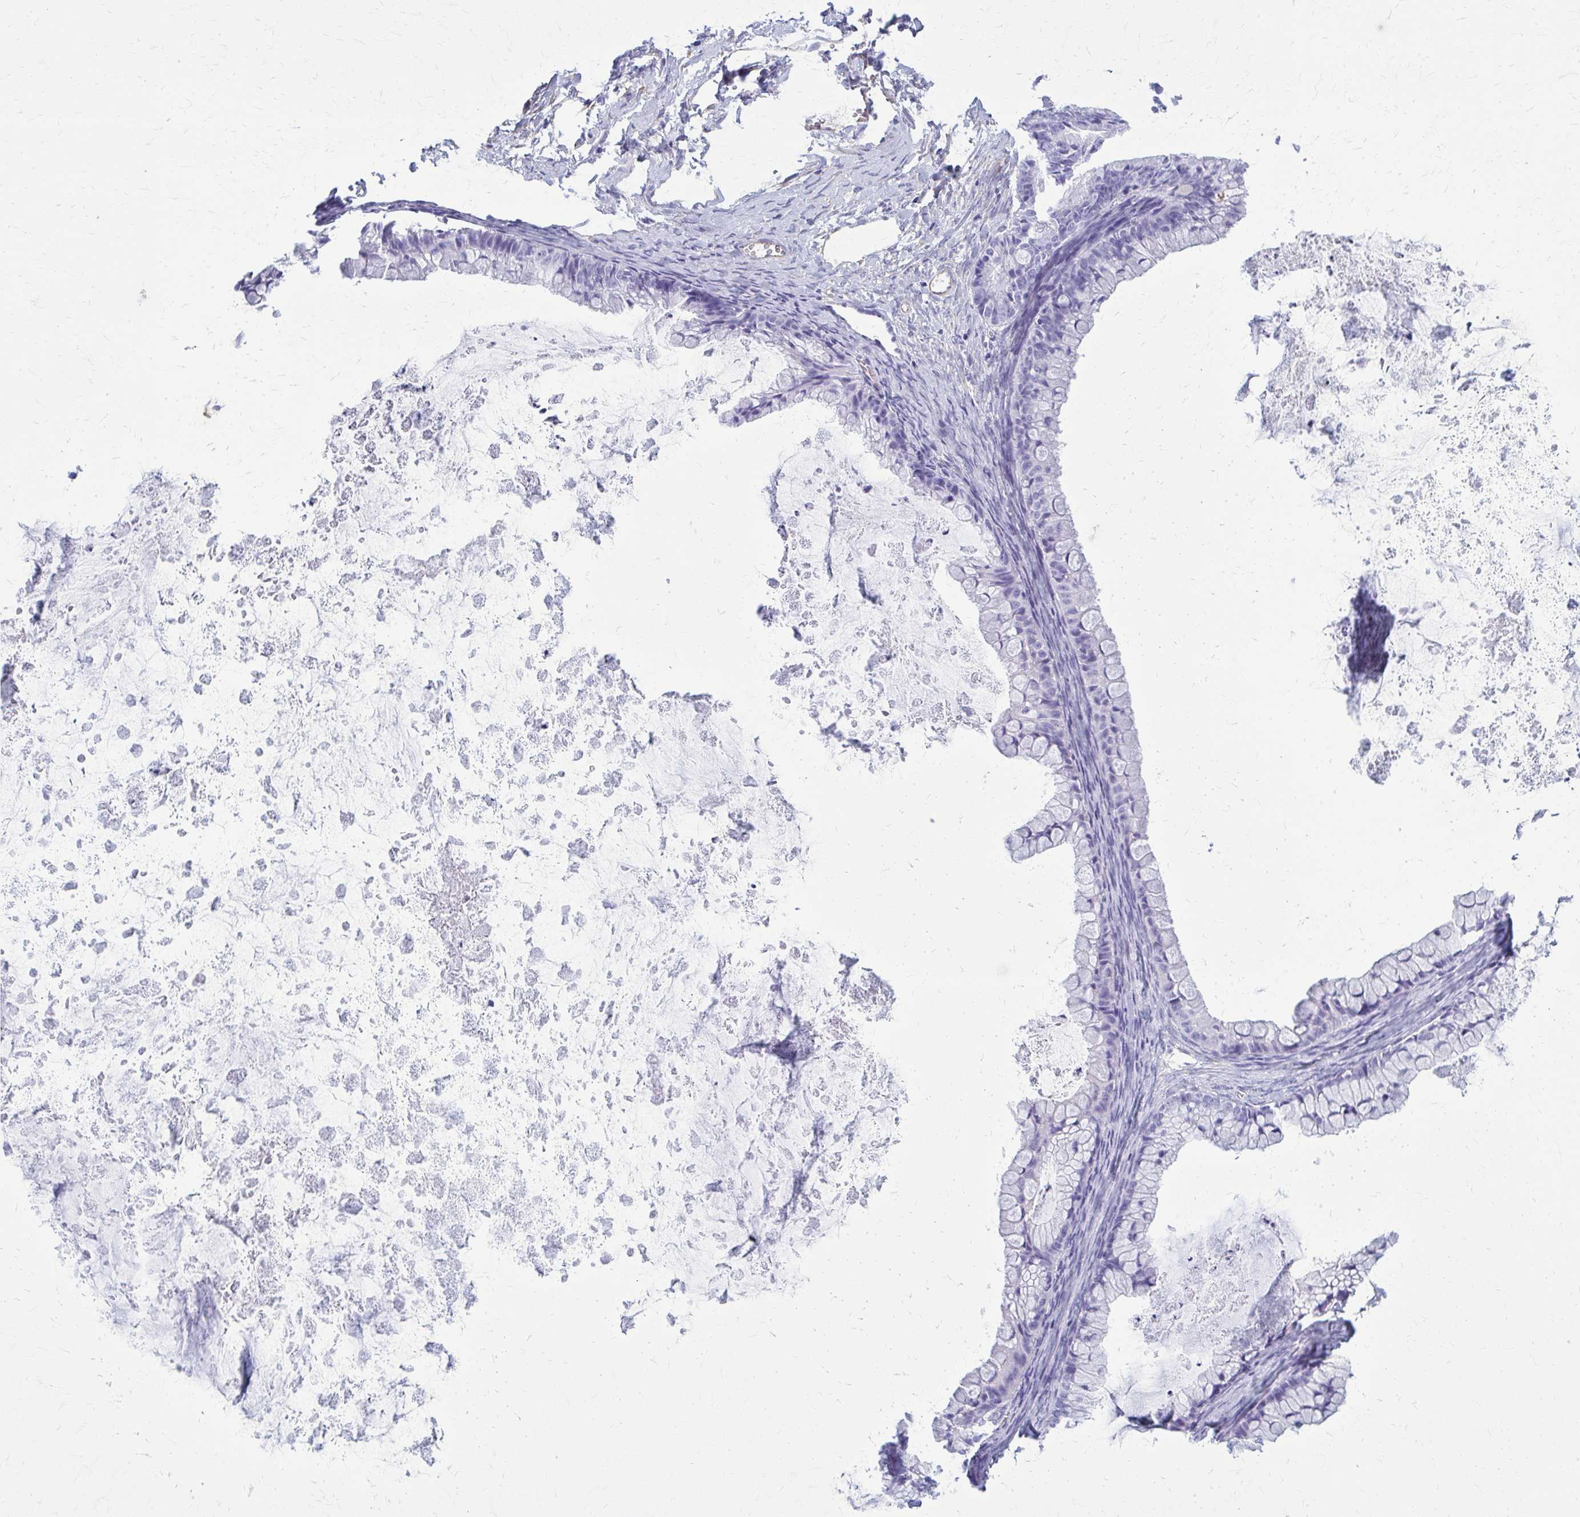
{"staining": {"intensity": "negative", "quantity": "none", "location": "none"}, "tissue": "ovarian cancer", "cell_type": "Tumor cells", "image_type": "cancer", "snomed": [{"axis": "morphology", "description": "Cystadenocarcinoma, mucinous, NOS"}, {"axis": "topography", "description": "Ovary"}], "caption": "Tumor cells are negative for protein expression in human mucinous cystadenocarcinoma (ovarian).", "gene": "GFAP", "patient": {"sex": "female", "age": 35}}